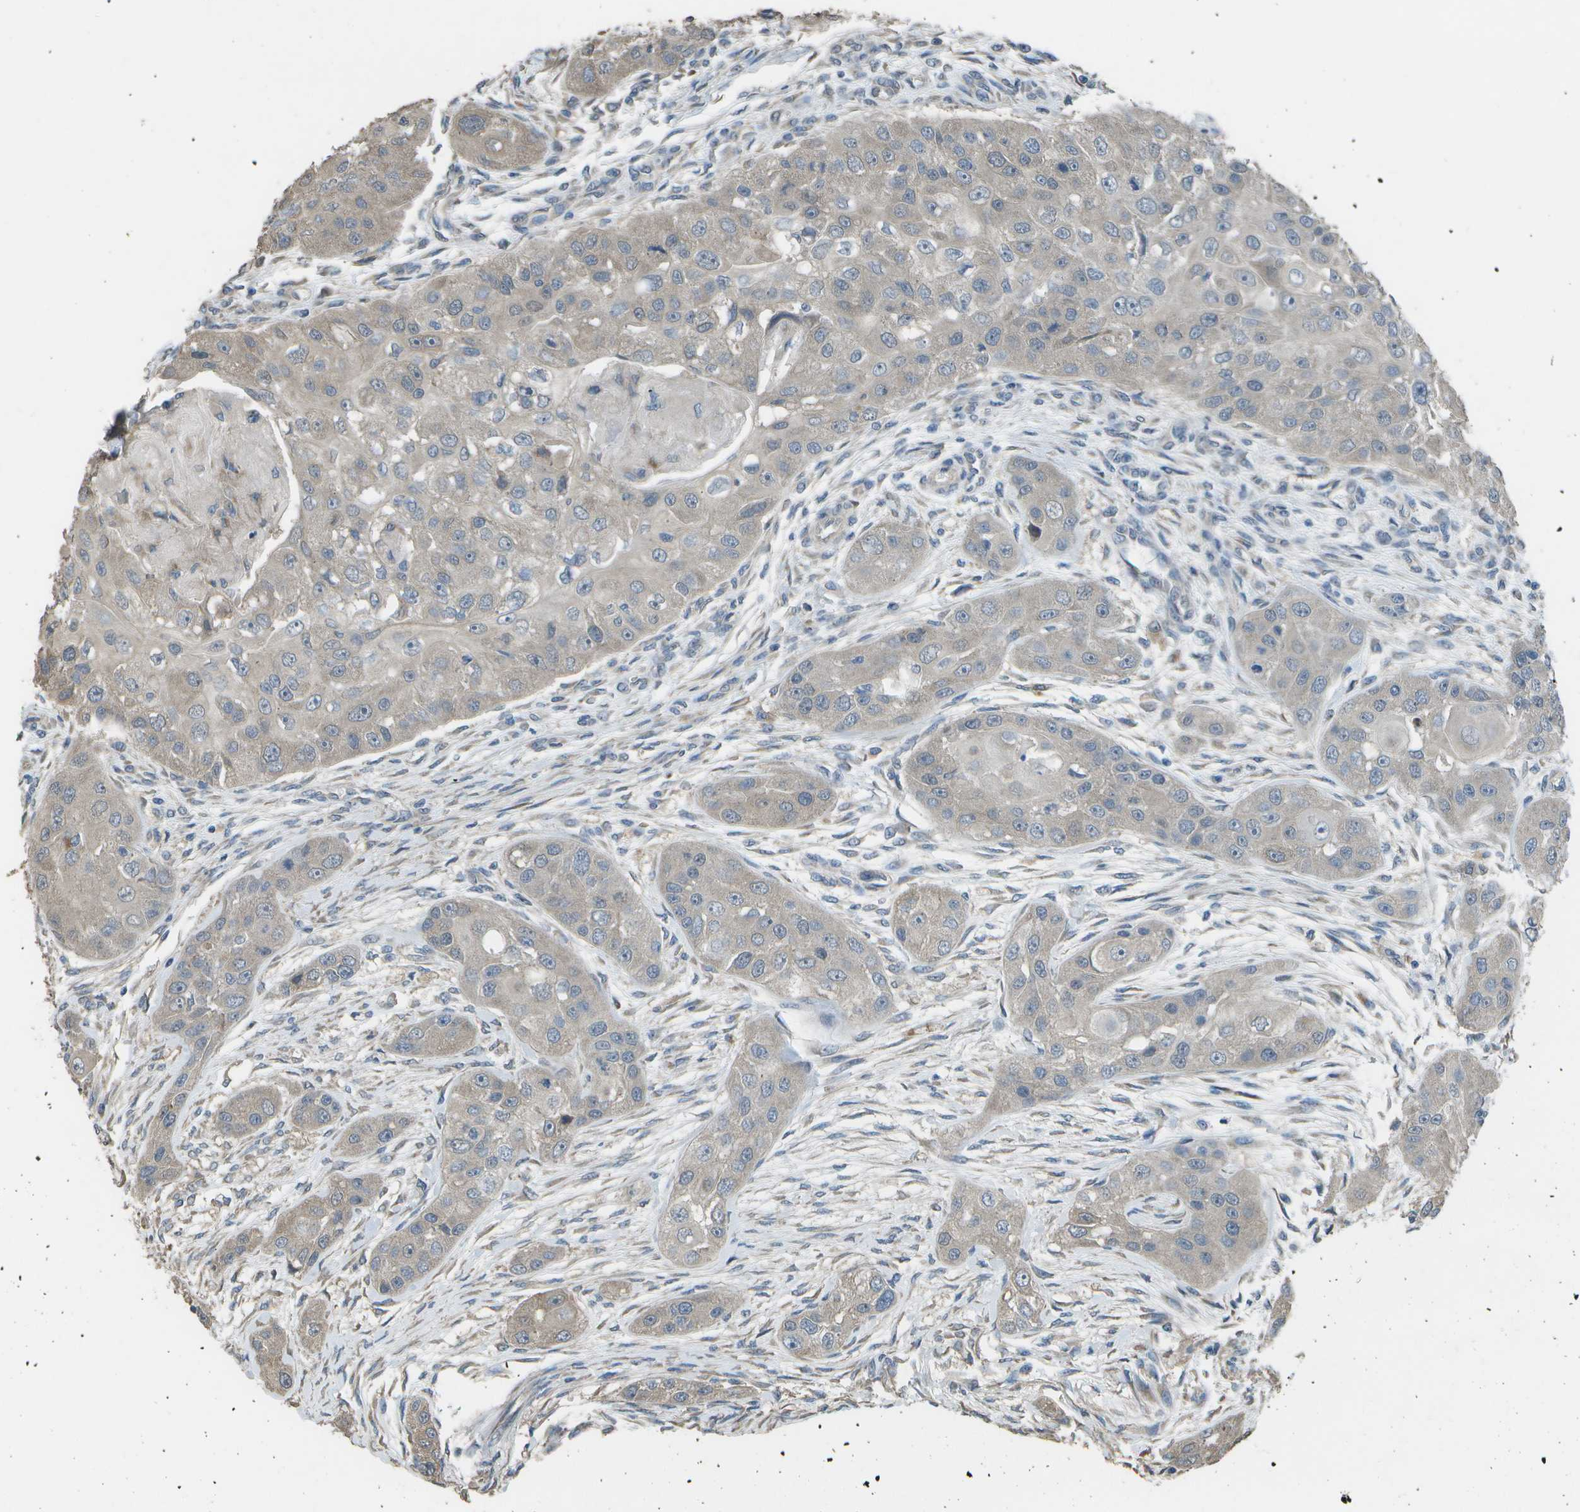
{"staining": {"intensity": "weak", "quantity": "<25%", "location": "cytoplasmic/membranous"}, "tissue": "head and neck cancer", "cell_type": "Tumor cells", "image_type": "cancer", "snomed": [{"axis": "morphology", "description": "Normal tissue, NOS"}, {"axis": "morphology", "description": "Squamous cell carcinoma, NOS"}, {"axis": "topography", "description": "Skeletal muscle"}, {"axis": "topography", "description": "Head-Neck"}], "caption": "The histopathology image demonstrates no significant staining in tumor cells of head and neck cancer. The staining is performed using DAB (3,3'-diaminobenzidine) brown chromogen with nuclei counter-stained in using hematoxylin.", "gene": "CLNS1A", "patient": {"sex": "male", "age": 51}}